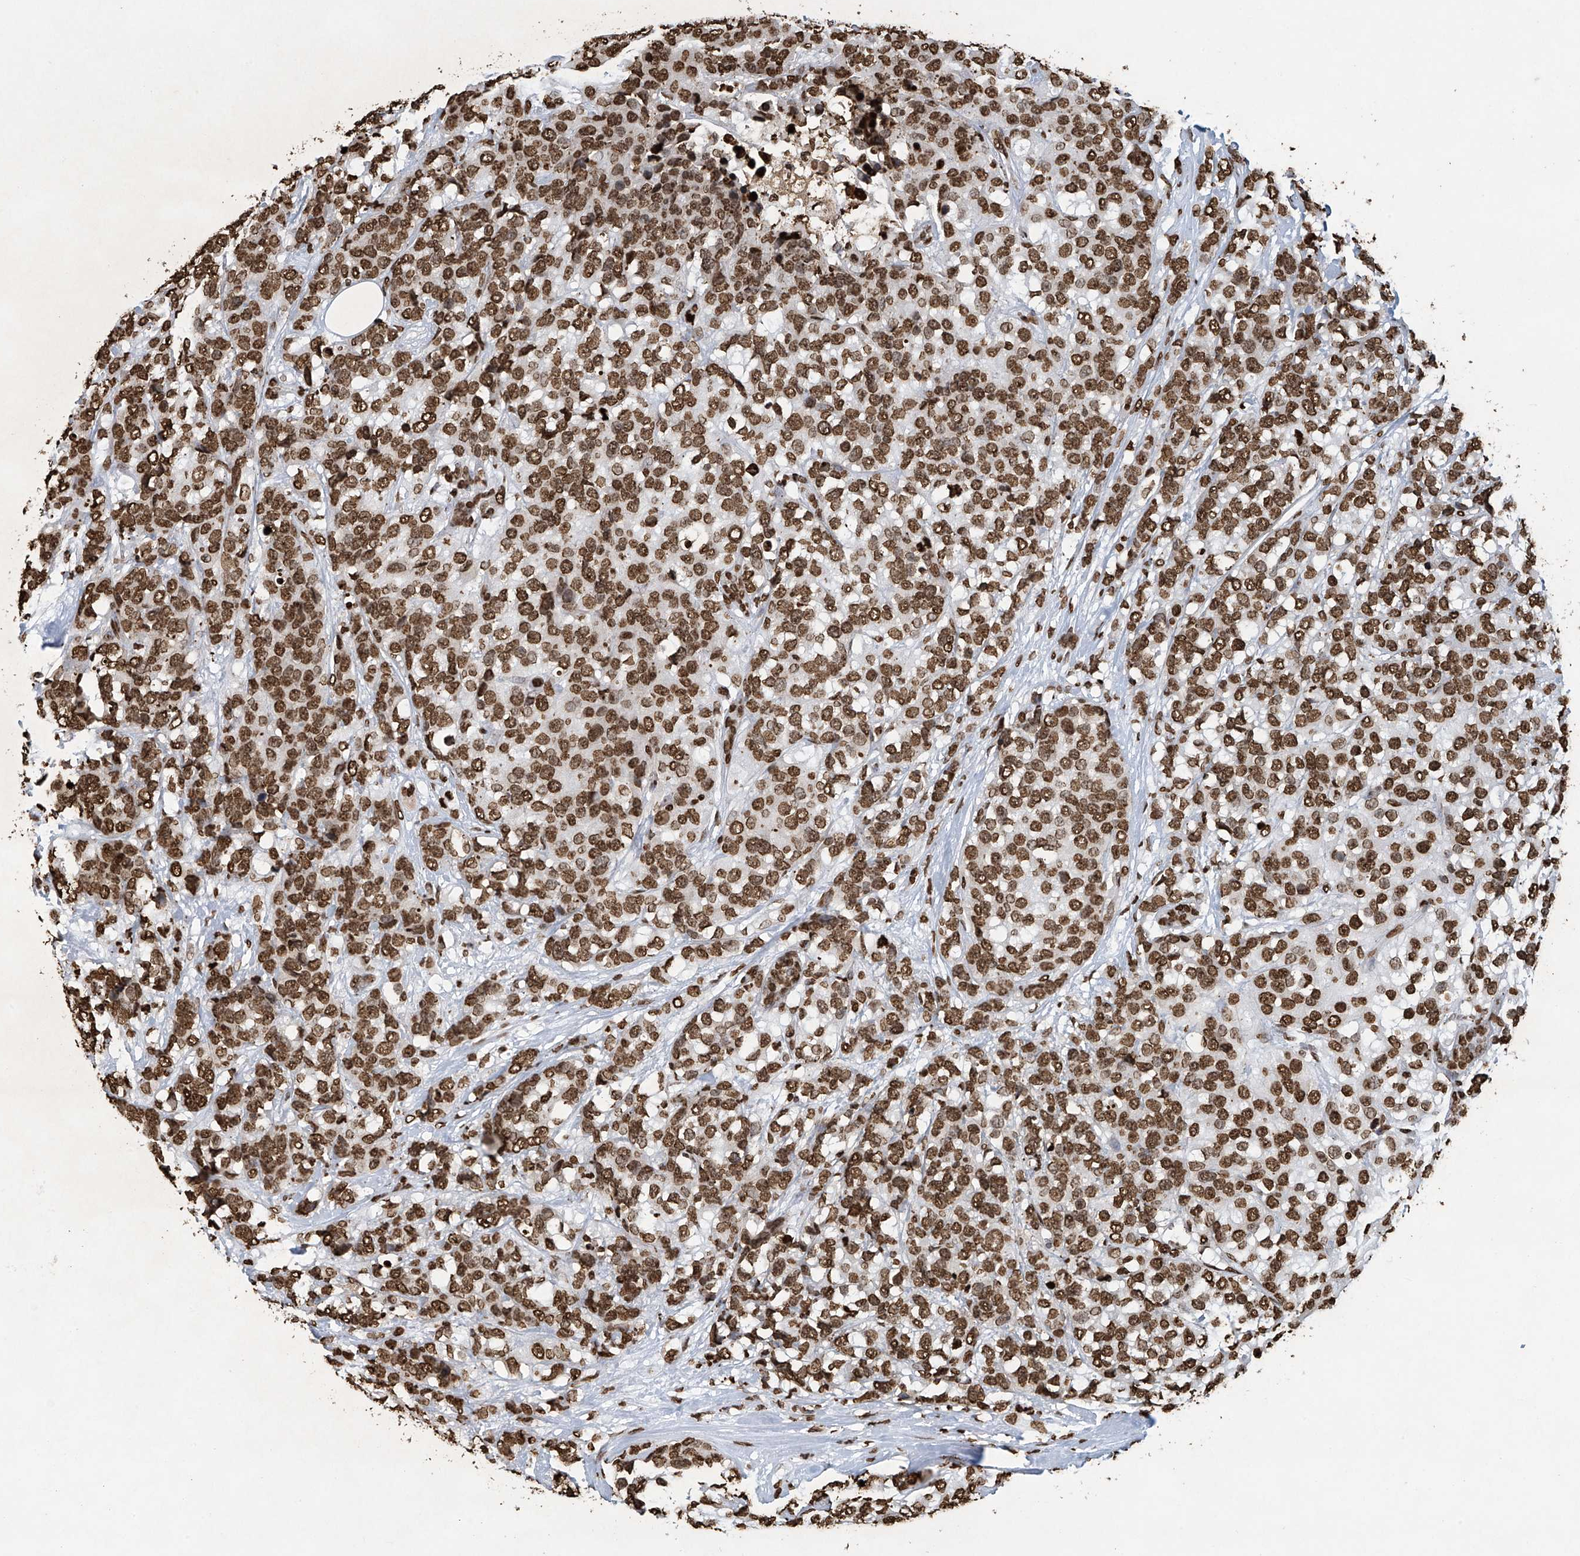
{"staining": {"intensity": "strong", "quantity": ">75%", "location": "nuclear"}, "tissue": "breast cancer", "cell_type": "Tumor cells", "image_type": "cancer", "snomed": [{"axis": "morphology", "description": "Lobular carcinoma"}, {"axis": "topography", "description": "Breast"}], "caption": "Immunohistochemistry staining of breast cancer, which demonstrates high levels of strong nuclear staining in approximately >75% of tumor cells indicating strong nuclear protein expression. The staining was performed using DAB (3,3'-diaminobenzidine) (brown) for protein detection and nuclei were counterstained in hematoxylin (blue).", "gene": "H3-3A", "patient": {"sex": "female", "age": 59}}